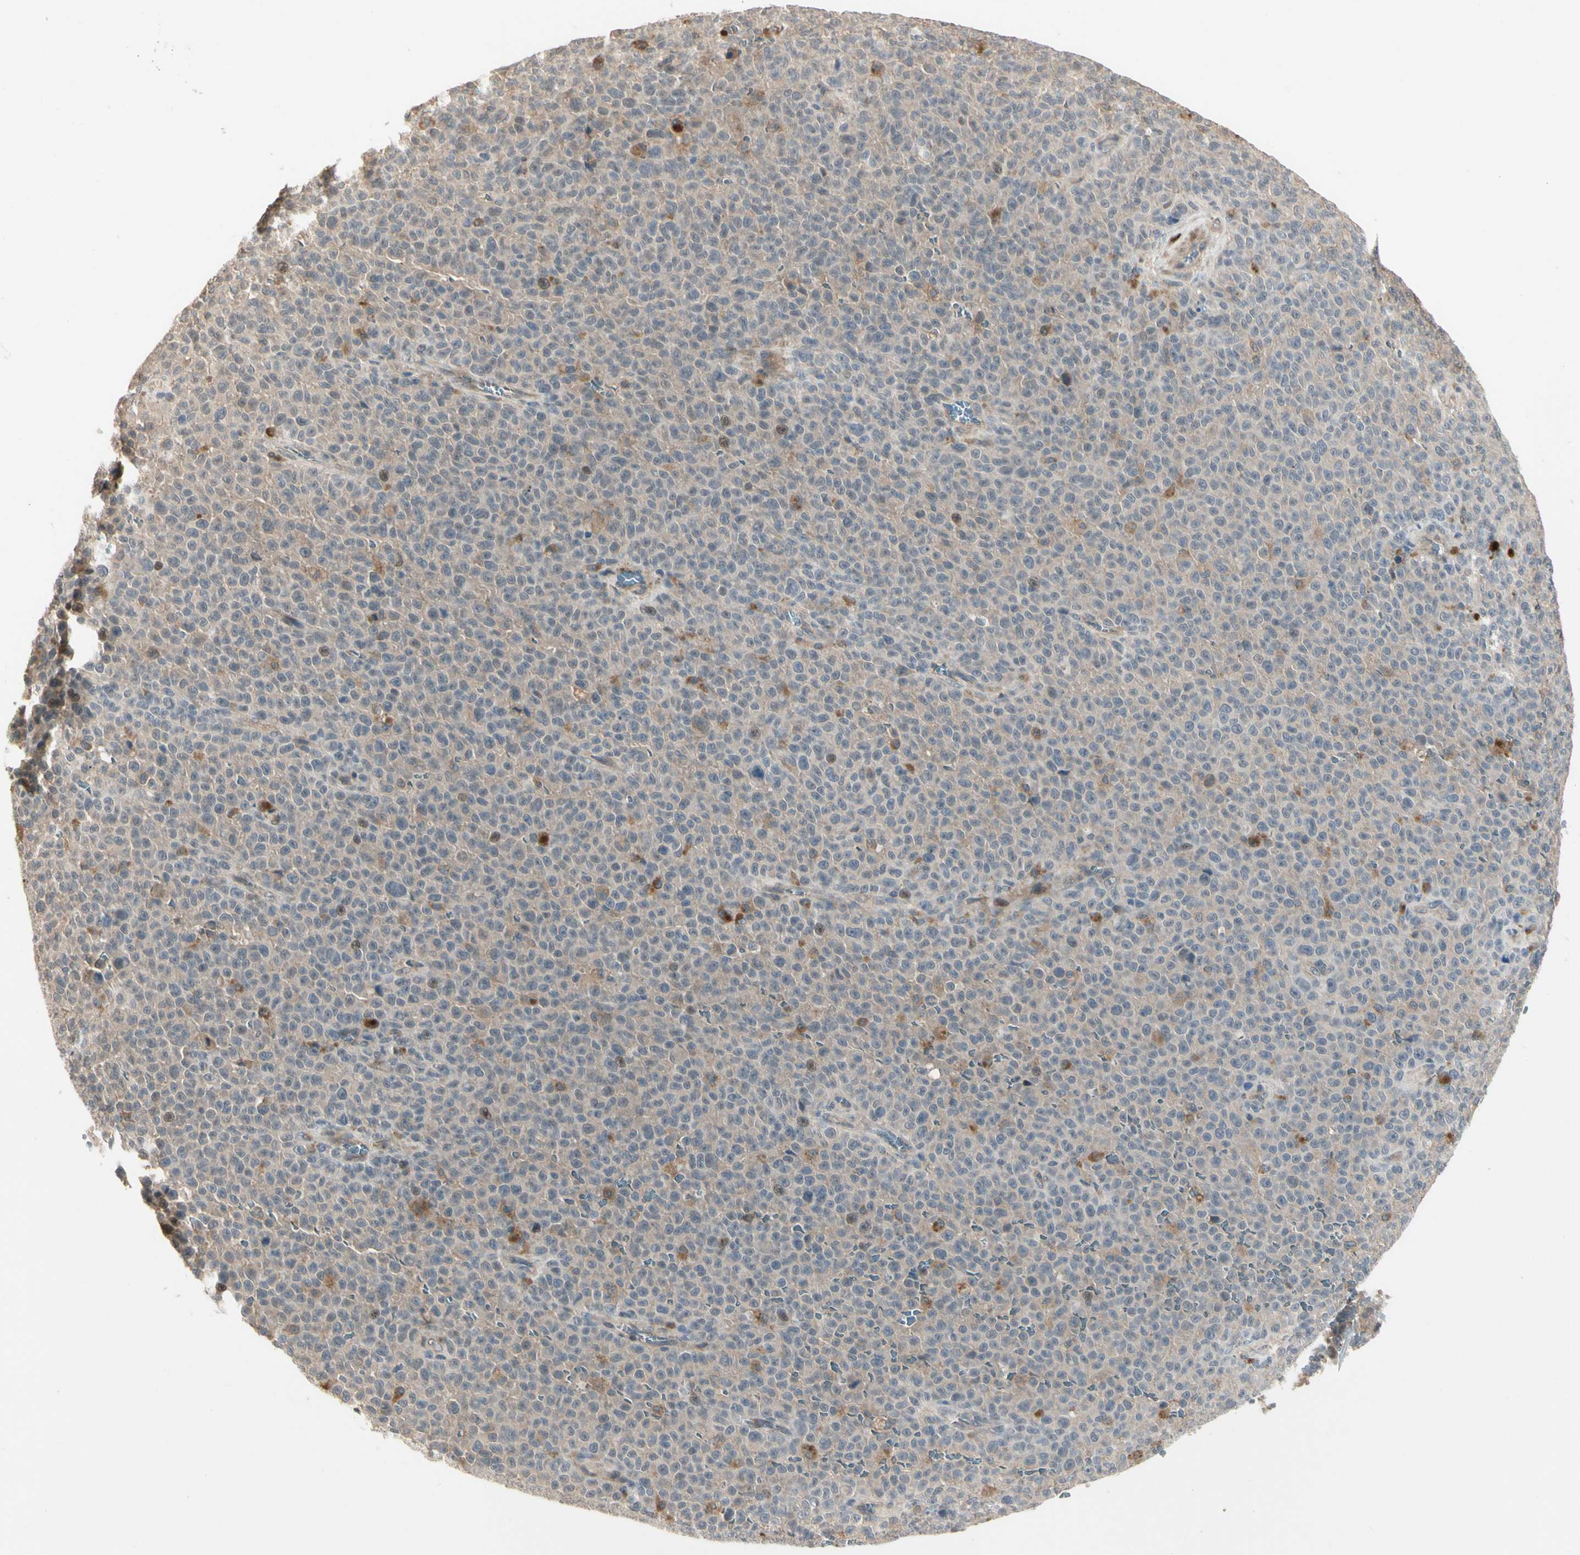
{"staining": {"intensity": "weak", "quantity": "25%-75%", "location": "cytoplasmic/membranous"}, "tissue": "melanoma", "cell_type": "Tumor cells", "image_type": "cancer", "snomed": [{"axis": "morphology", "description": "Malignant melanoma, NOS"}, {"axis": "topography", "description": "Skin"}], "caption": "IHC of melanoma exhibits low levels of weak cytoplasmic/membranous staining in about 25%-75% of tumor cells. (IHC, brightfield microscopy, high magnification).", "gene": "ATG4C", "patient": {"sex": "female", "age": 82}}